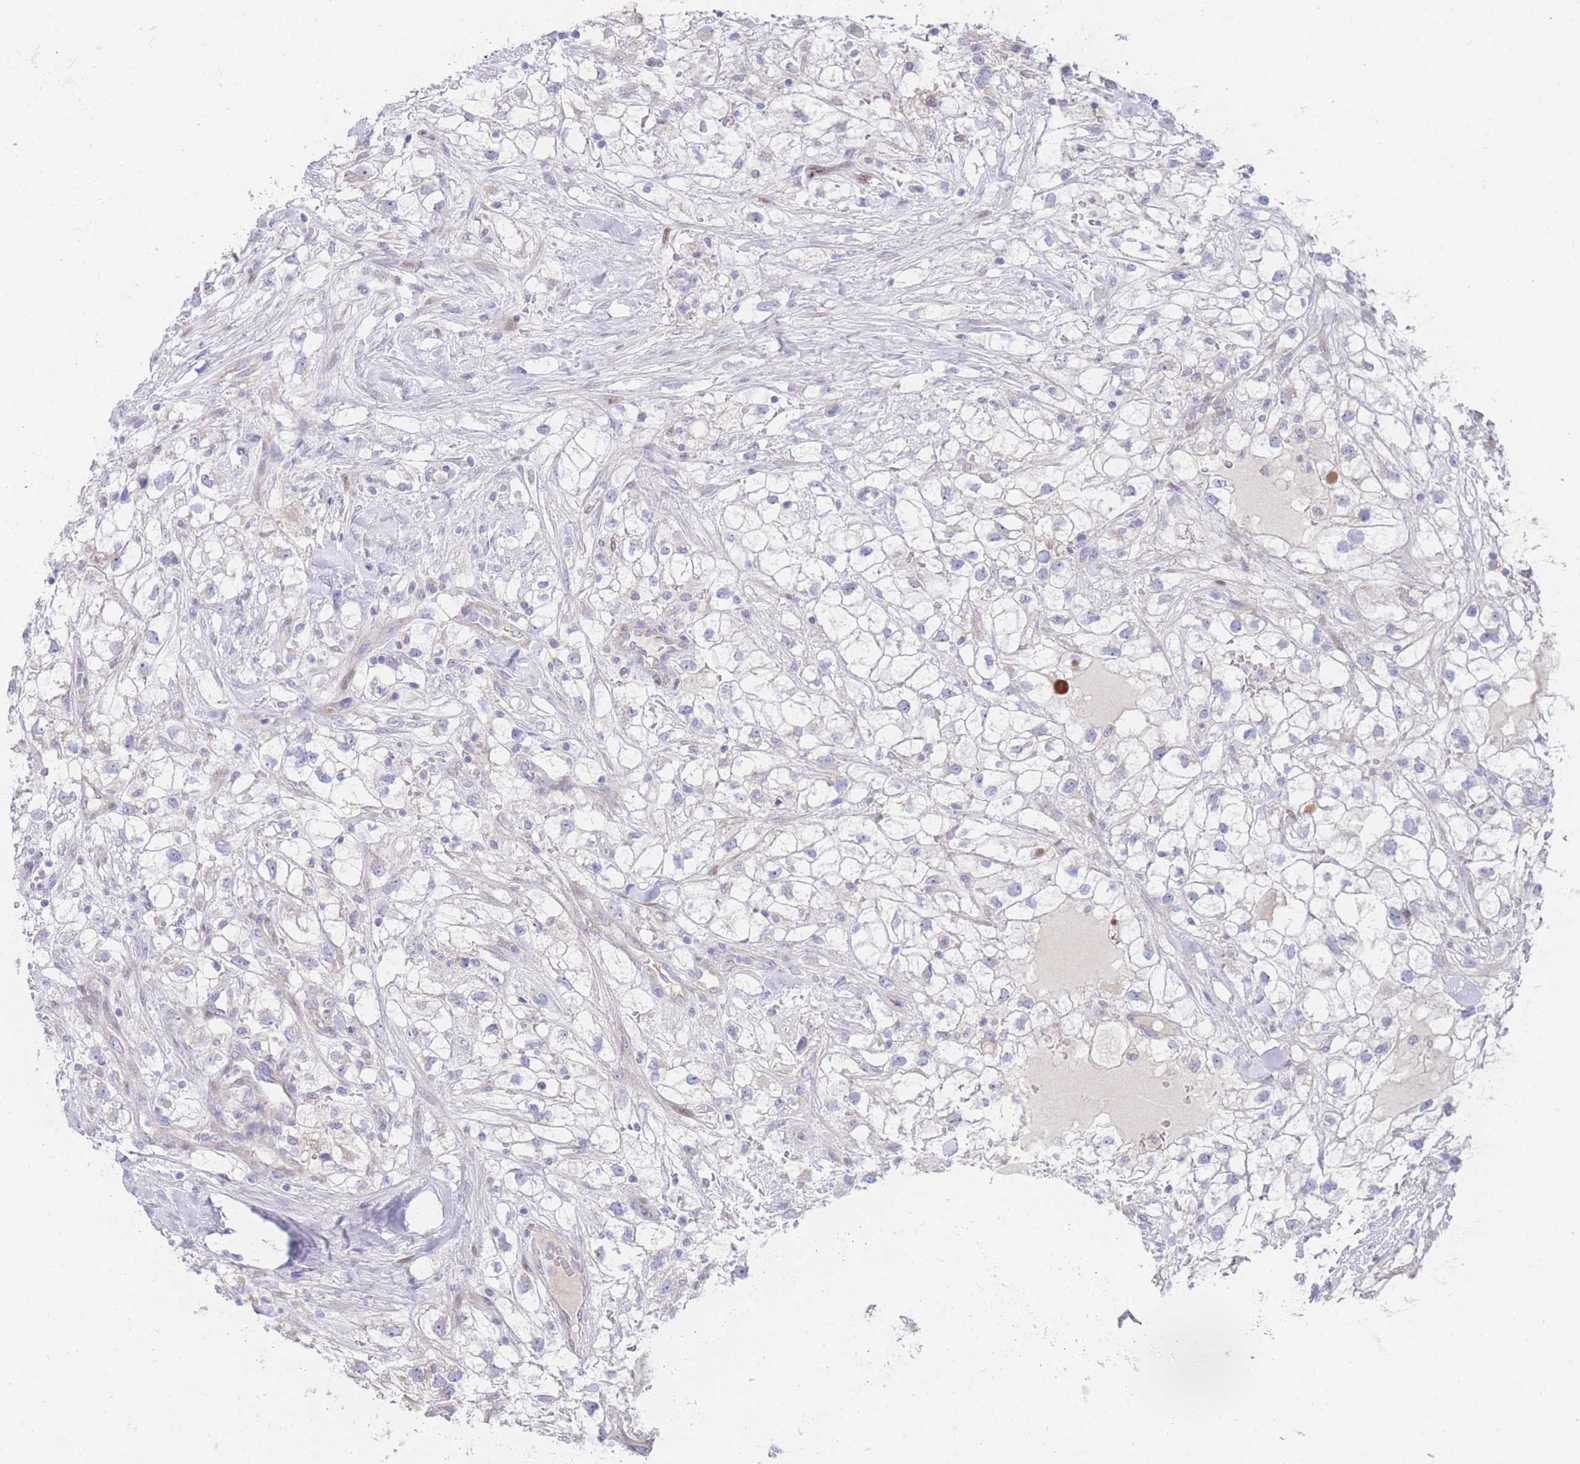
{"staining": {"intensity": "negative", "quantity": "none", "location": "none"}, "tissue": "renal cancer", "cell_type": "Tumor cells", "image_type": "cancer", "snomed": [{"axis": "morphology", "description": "Adenocarcinoma, NOS"}, {"axis": "topography", "description": "Kidney"}], "caption": "Immunohistochemical staining of human renal adenocarcinoma exhibits no significant positivity in tumor cells.", "gene": "GPAM", "patient": {"sex": "male", "age": 59}}